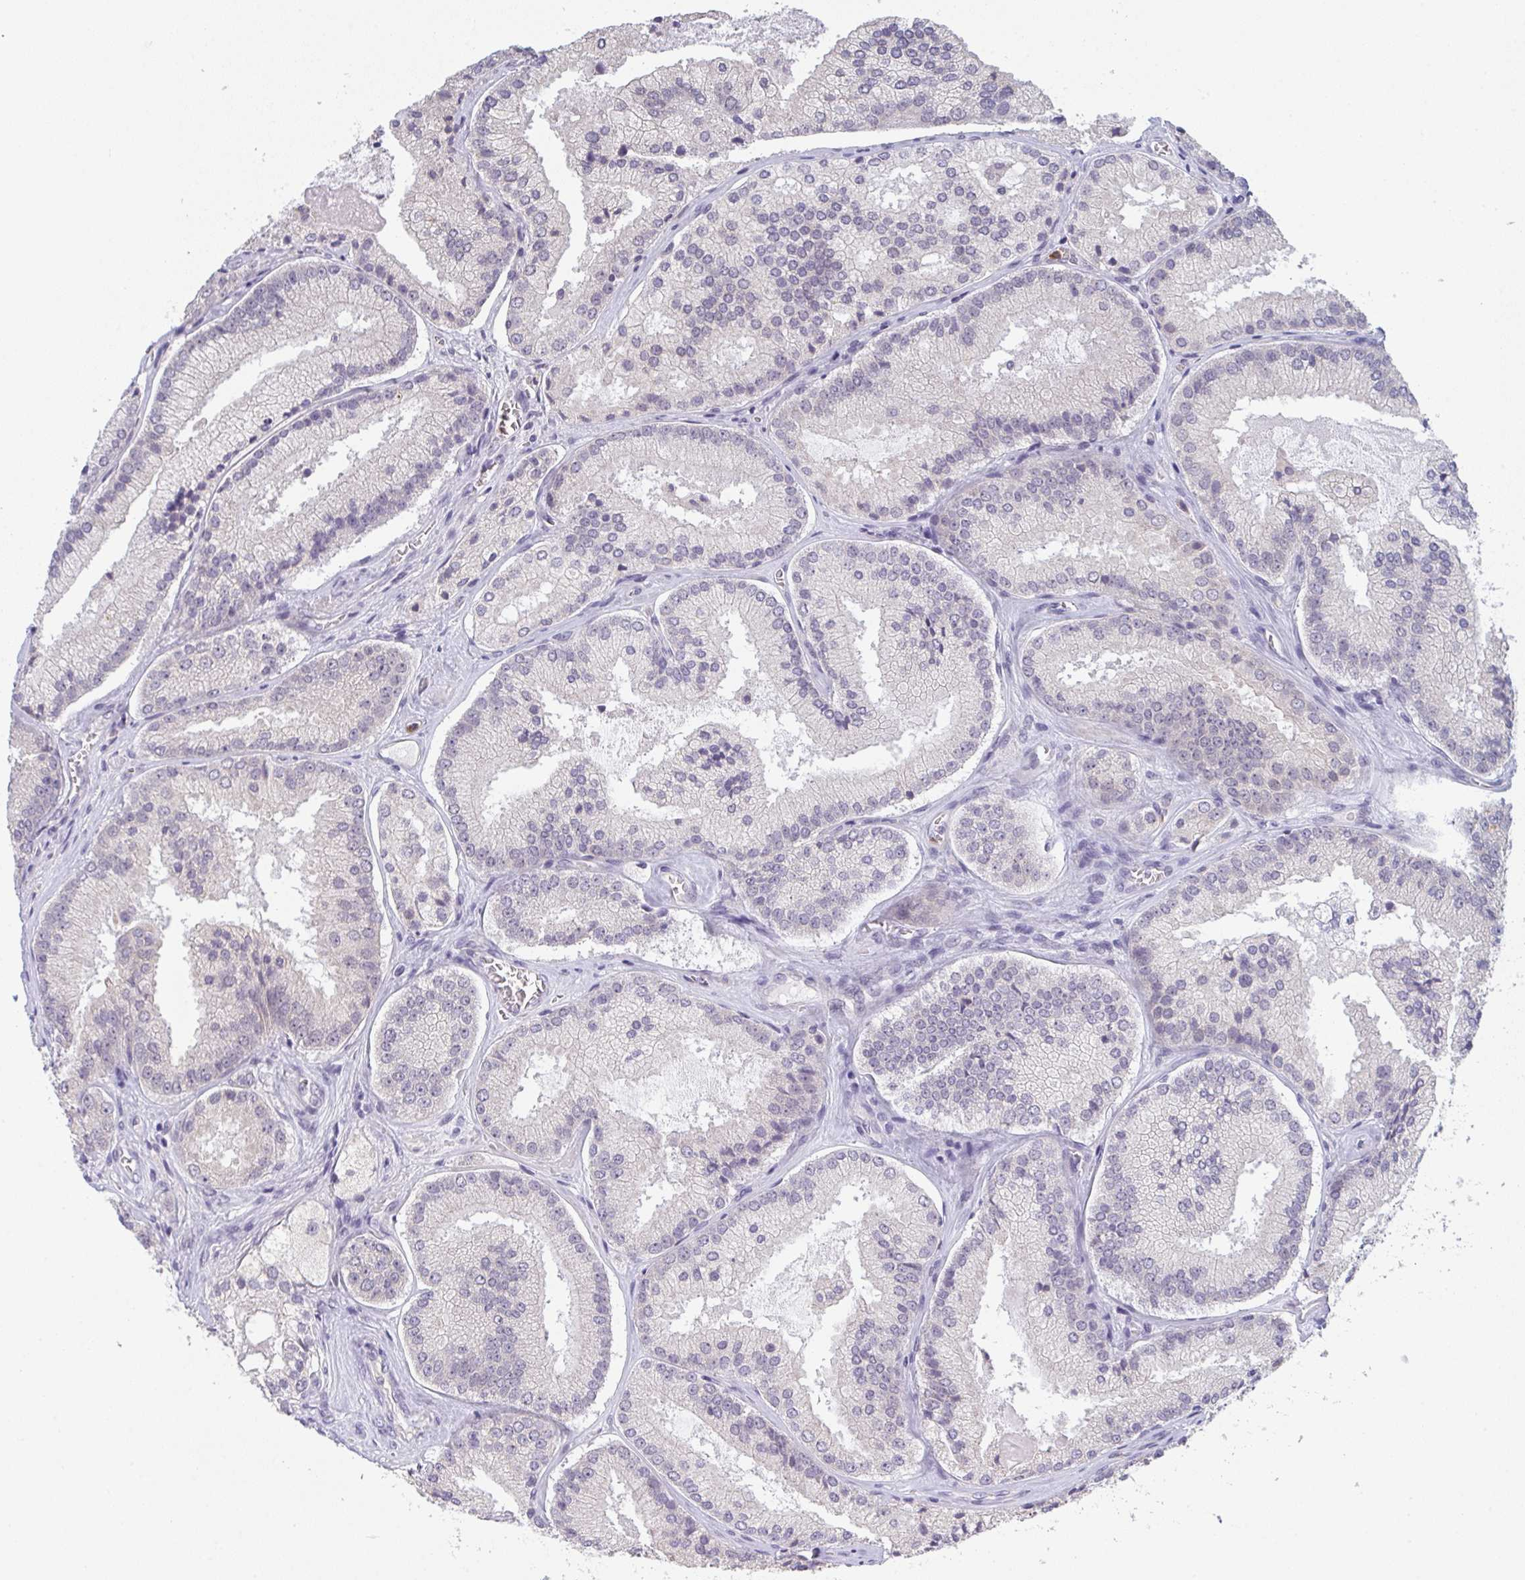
{"staining": {"intensity": "negative", "quantity": "none", "location": "none"}, "tissue": "prostate cancer", "cell_type": "Tumor cells", "image_type": "cancer", "snomed": [{"axis": "morphology", "description": "Adenocarcinoma, High grade"}, {"axis": "topography", "description": "Prostate"}], "caption": "A high-resolution photomicrograph shows immunohistochemistry staining of adenocarcinoma (high-grade) (prostate), which reveals no significant expression in tumor cells.", "gene": "RIOK1", "patient": {"sex": "male", "age": 73}}